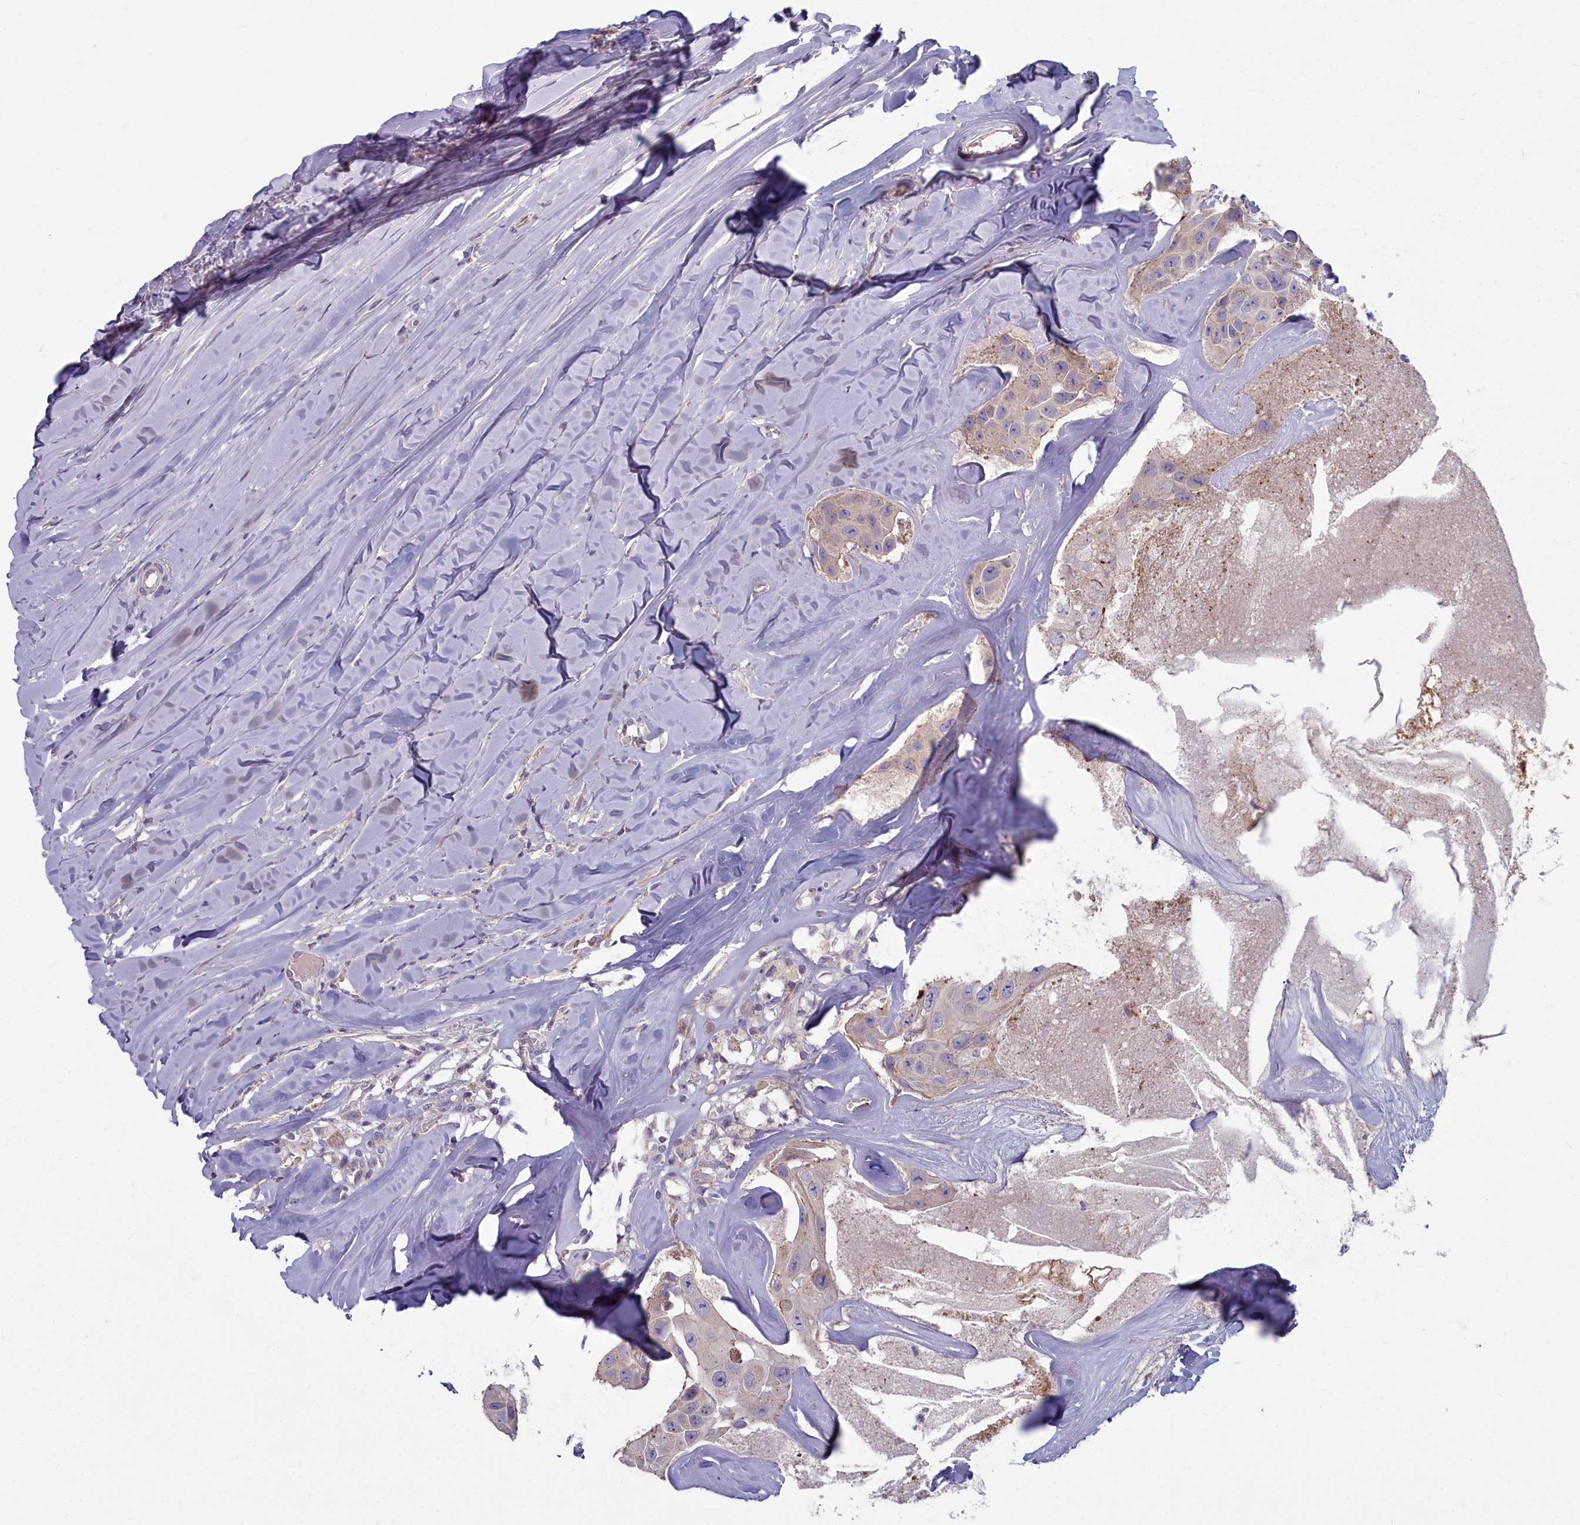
{"staining": {"intensity": "weak", "quantity": "<25%", "location": "cytoplasmic/membranous"}, "tissue": "head and neck cancer", "cell_type": "Tumor cells", "image_type": "cancer", "snomed": [{"axis": "morphology", "description": "Adenocarcinoma, NOS"}, {"axis": "morphology", "description": "Adenocarcinoma, metastatic, NOS"}, {"axis": "topography", "description": "Head-Neck"}], "caption": "Tumor cells are negative for protein expression in human metastatic adenocarcinoma (head and neck).", "gene": "INSYN2A", "patient": {"sex": "male", "age": 75}}